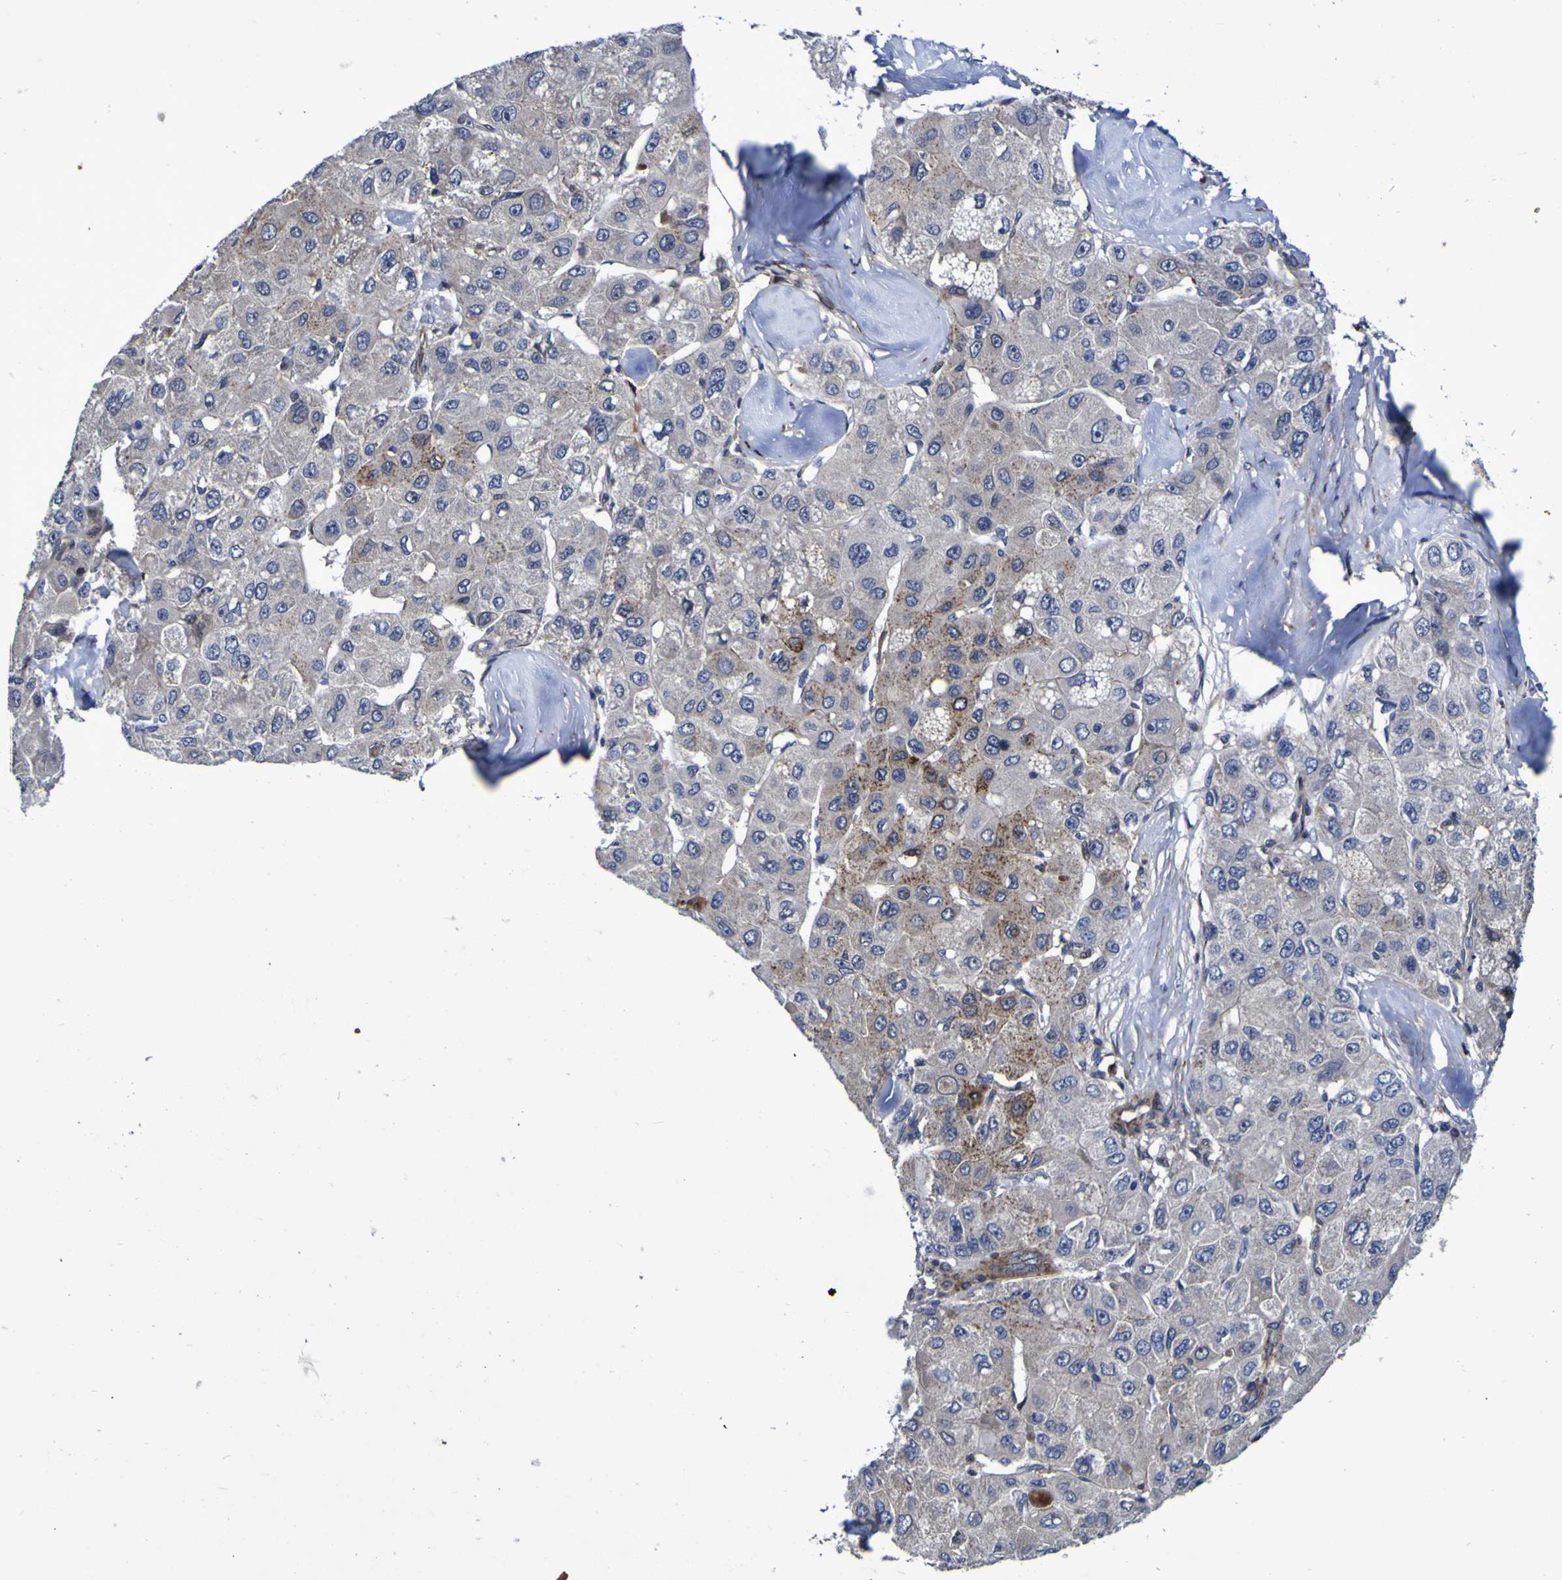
{"staining": {"intensity": "strong", "quantity": "<25%", "location": "cytoplasmic/membranous"}, "tissue": "liver cancer", "cell_type": "Tumor cells", "image_type": "cancer", "snomed": [{"axis": "morphology", "description": "Carcinoma, Hepatocellular, NOS"}, {"axis": "topography", "description": "Liver"}], "caption": "Protein staining by immunohistochemistry (IHC) exhibits strong cytoplasmic/membranous positivity in approximately <25% of tumor cells in hepatocellular carcinoma (liver).", "gene": "MGLL", "patient": {"sex": "male", "age": 80}}